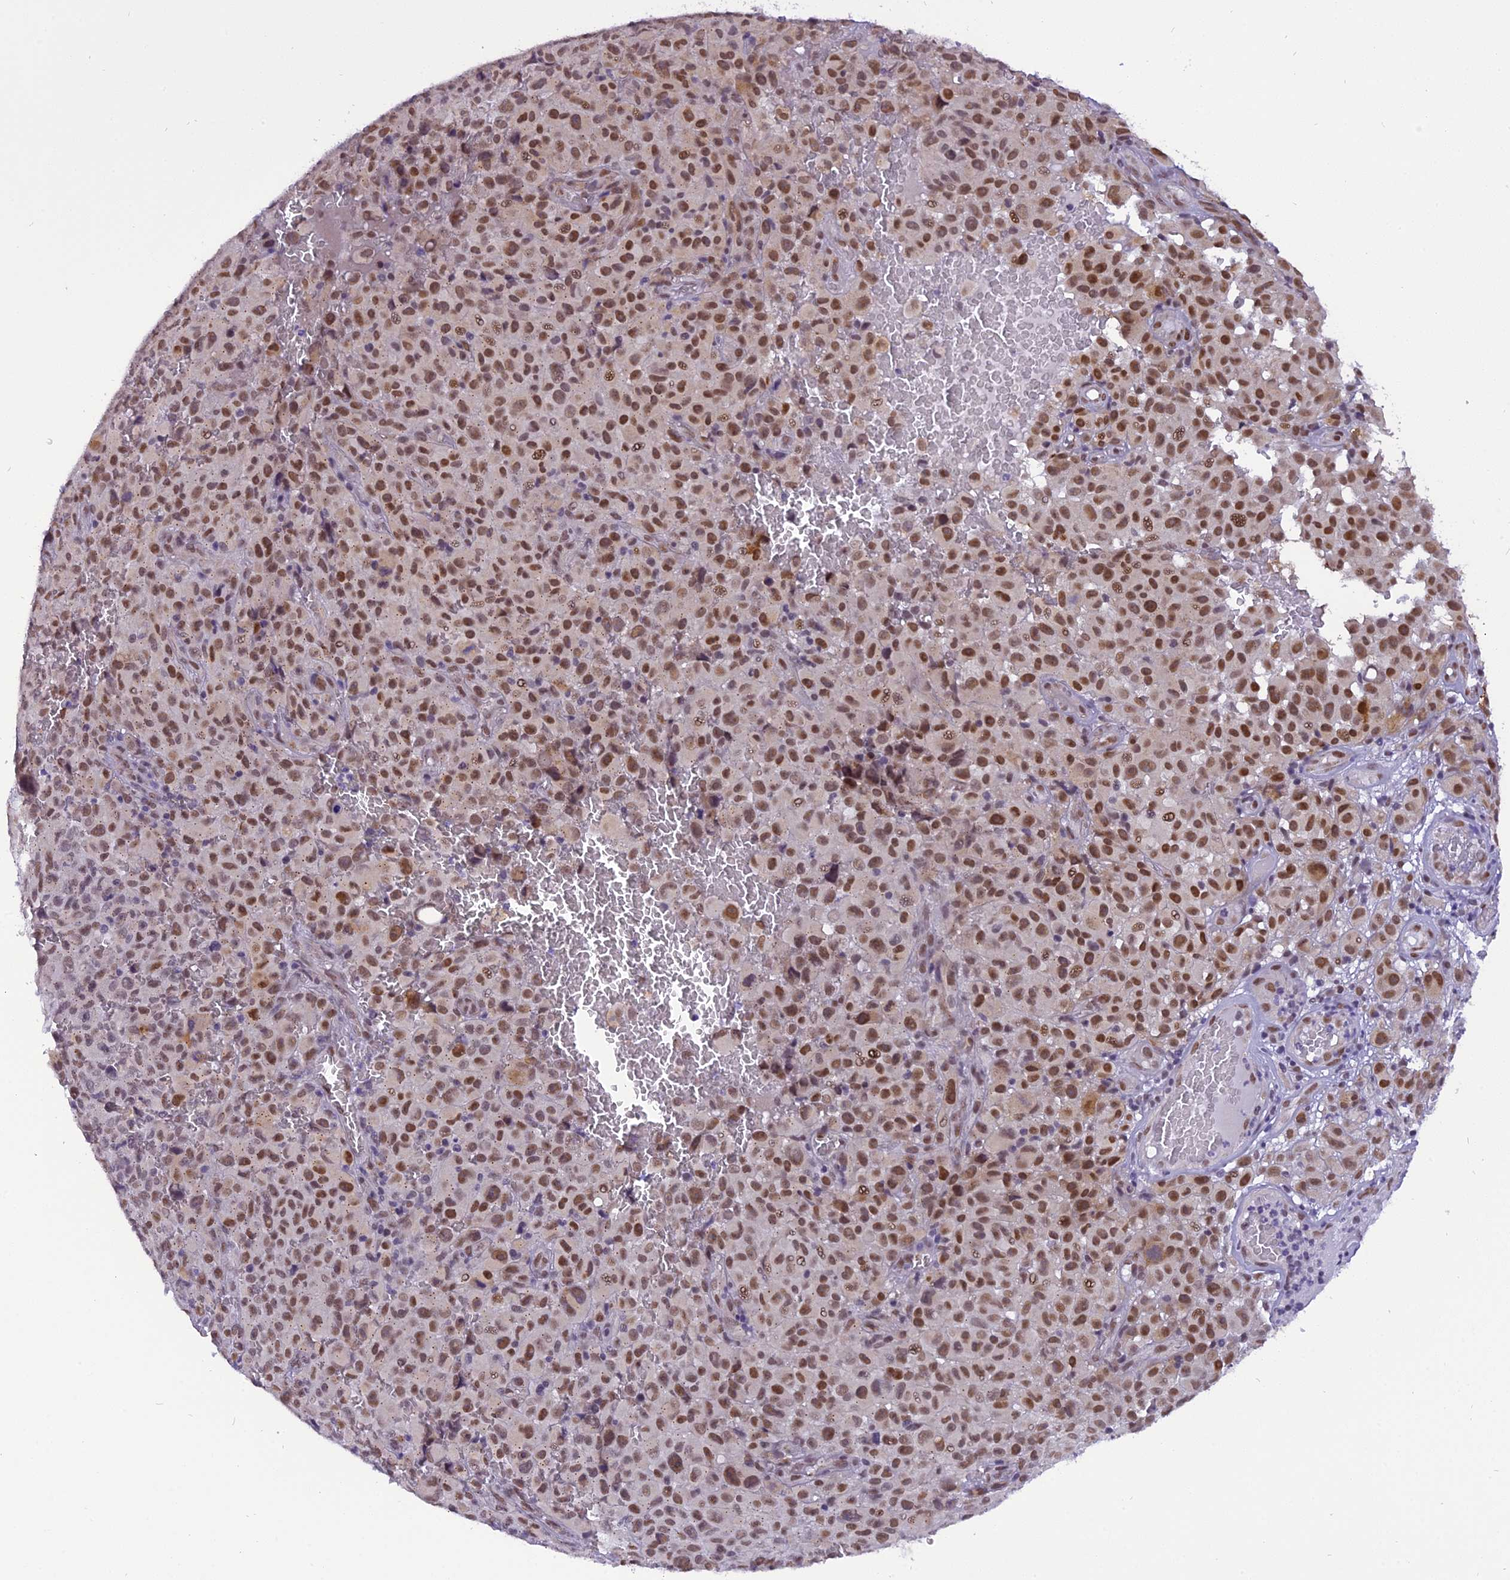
{"staining": {"intensity": "moderate", "quantity": ">75%", "location": "nuclear"}, "tissue": "melanoma", "cell_type": "Tumor cells", "image_type": "cancer", "snomed": [{"axis": "morphology", "description": "Malignant melanoma, NOS"}, {"axis": "topography", "description": "Skin"}], "caption": "Moderate nuclear protein positivity is appreciated in about >75% of tumor cells in malignant melanoma. (DAB (3,3'-diaminobenzidine) = brown stain, brightfield microscopy at high magnification).", "gene": "IRF2BP1", "patient": {"sex": "female", "age": 82}}